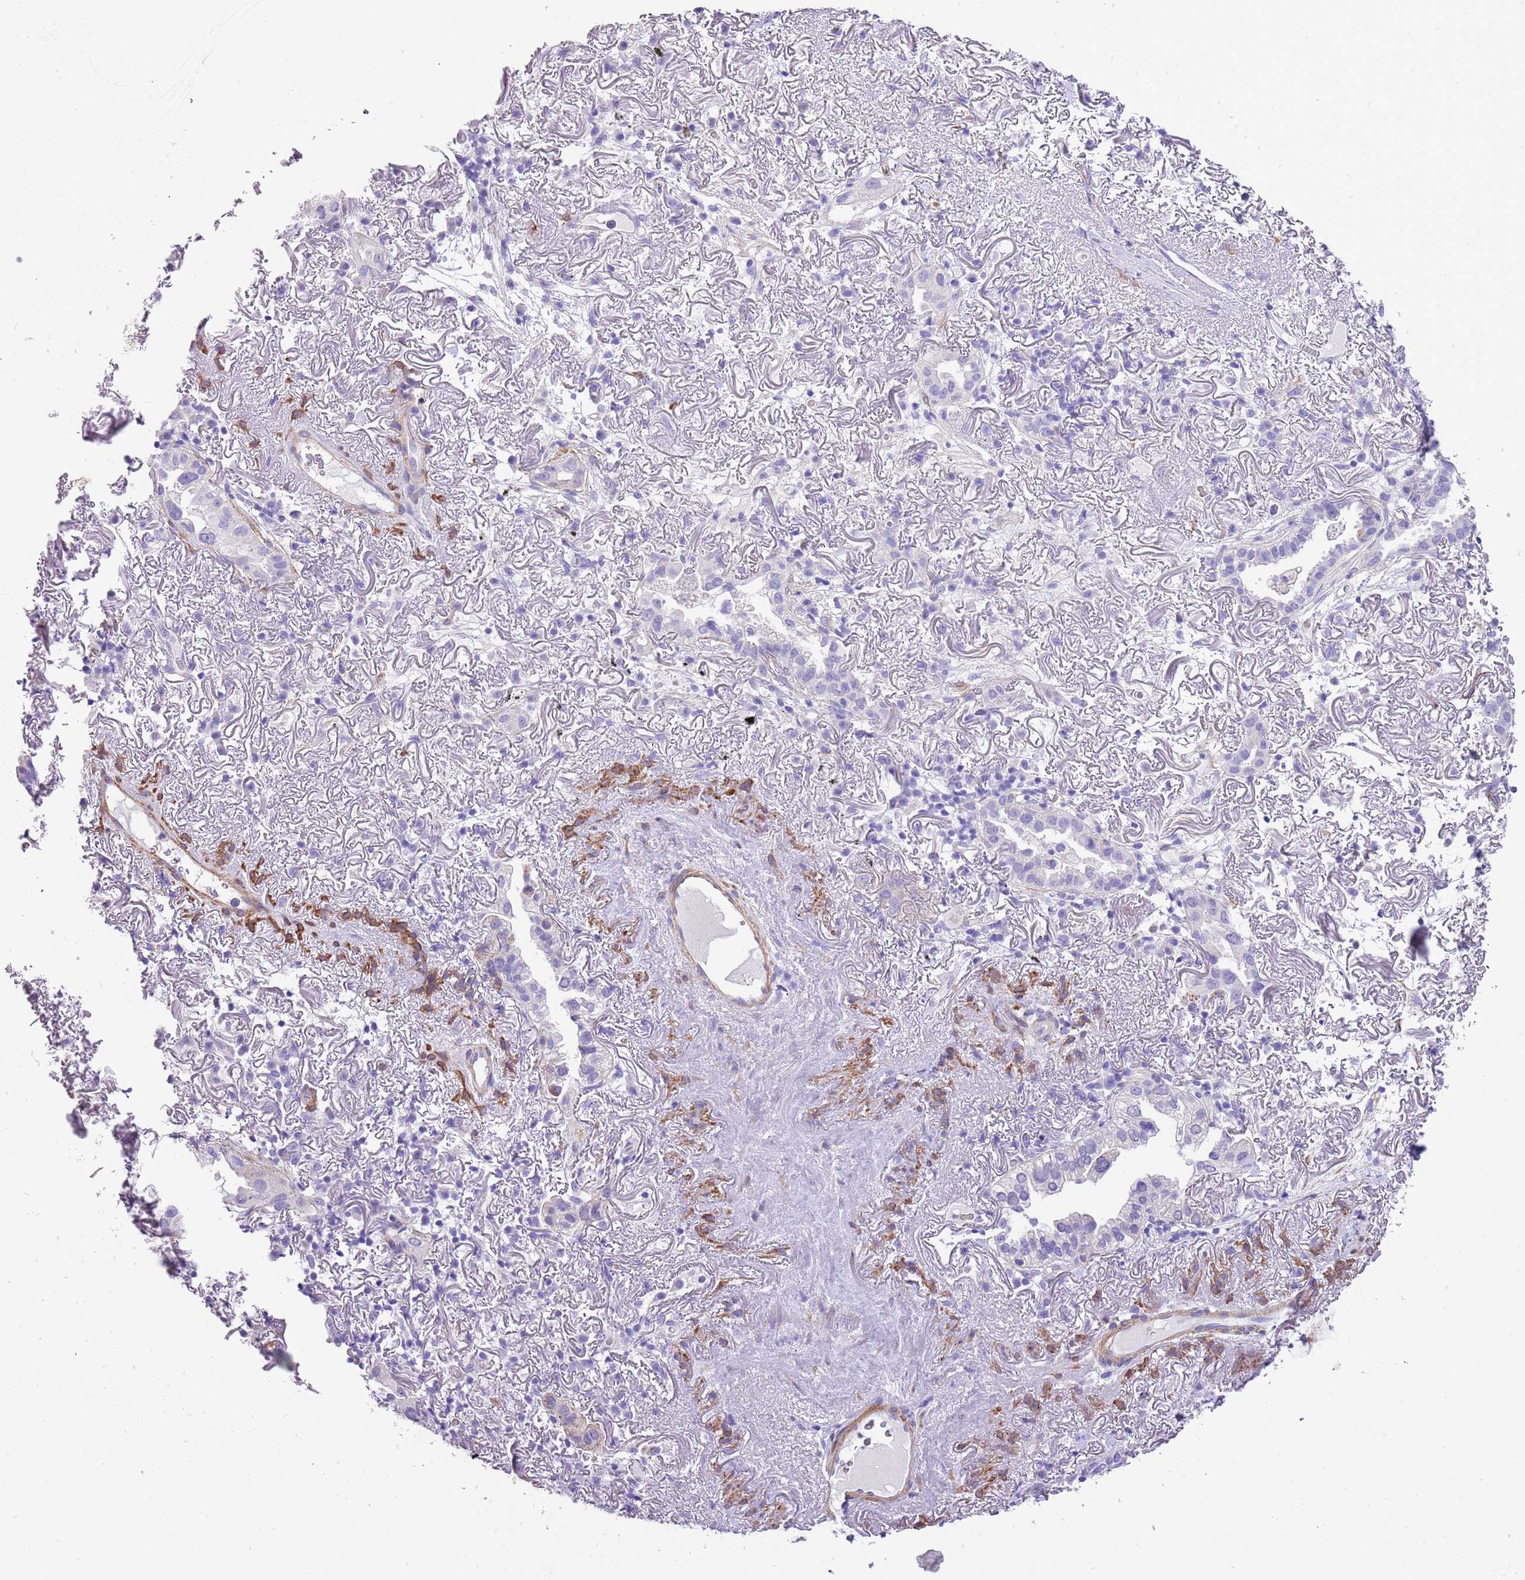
{"staining": {"intensity": "negative", "quantity": "none", "location": "none"}, "tissue": "lung cancer", "cell_type": "Tumor cells", "image_type": "cancer", "snomed": [{"axis": "morphology", "description": "Adenocarcinoma, NOS"}, {"axis": "topography", "description": "Lung"}], "caption": "Immunohistochemistry (IHC) of lung cancer (adenocarcinoma) exhibits no staining in tumor cells.", "gene": "KBTBD3", "patient": {"sex": "female", "age": 69}}